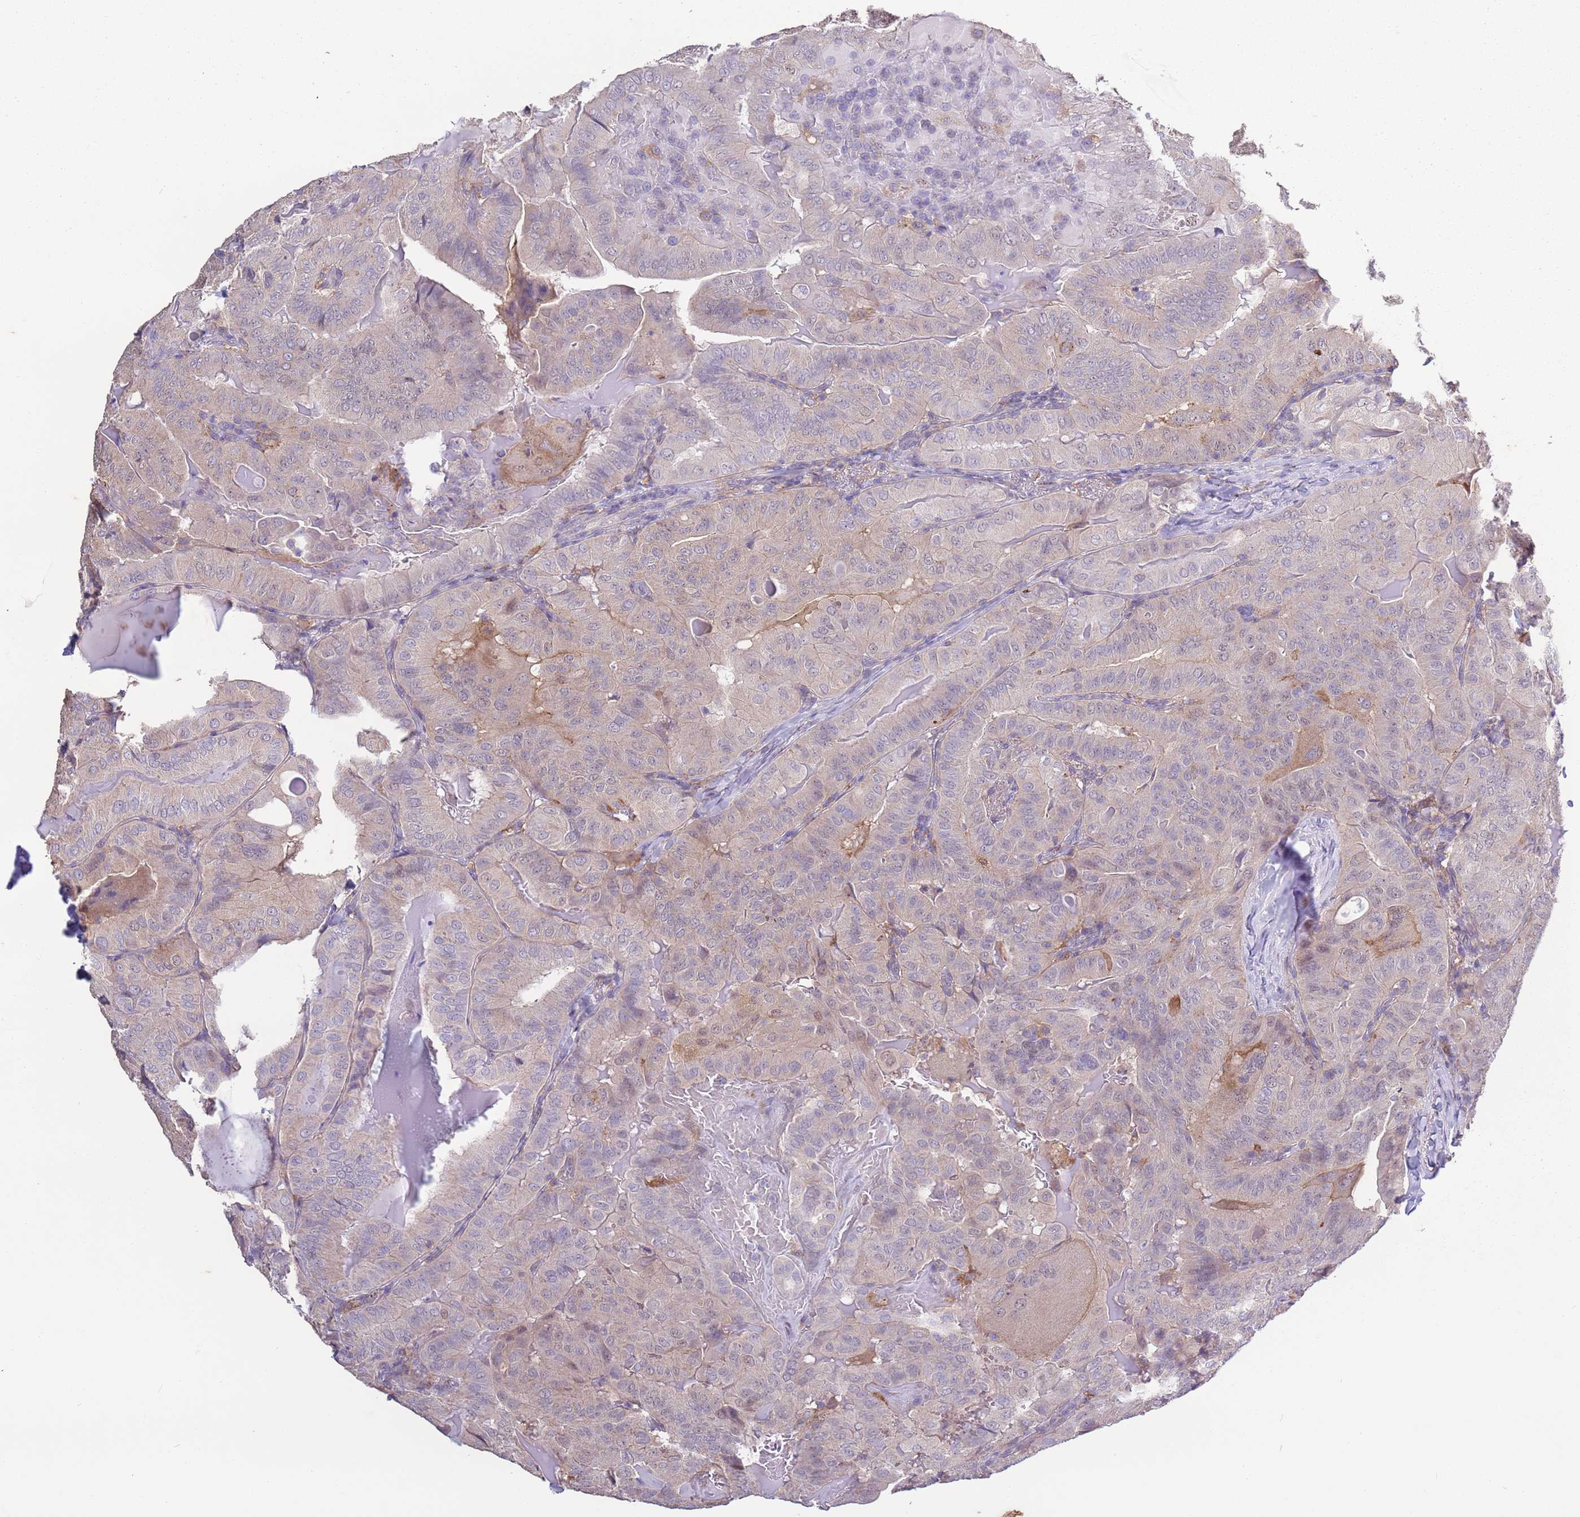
{"staining": {"intensity": "weak", "quantity": "25%-75%", "location": "cytoplasmic/membranous,nuclear"}, "tissue": "thyroid cancer", "cell_type": "Tumor cells", "image_type": "cancer", "snomed": [{"axis": "morphology", "description": "Papillary adenocarcinoma, NOS"}, {"axis": "topography", "description": "Thyroid gland"}], "caption": "This is an image of immunohistochemistry staining of thyroid cancer, which shows weak positivity in the cytoplasmic/membranous and nuclear of tumor cells.", "gene": "CAPN9", "patient": {"sex": "female", "age": 68}}